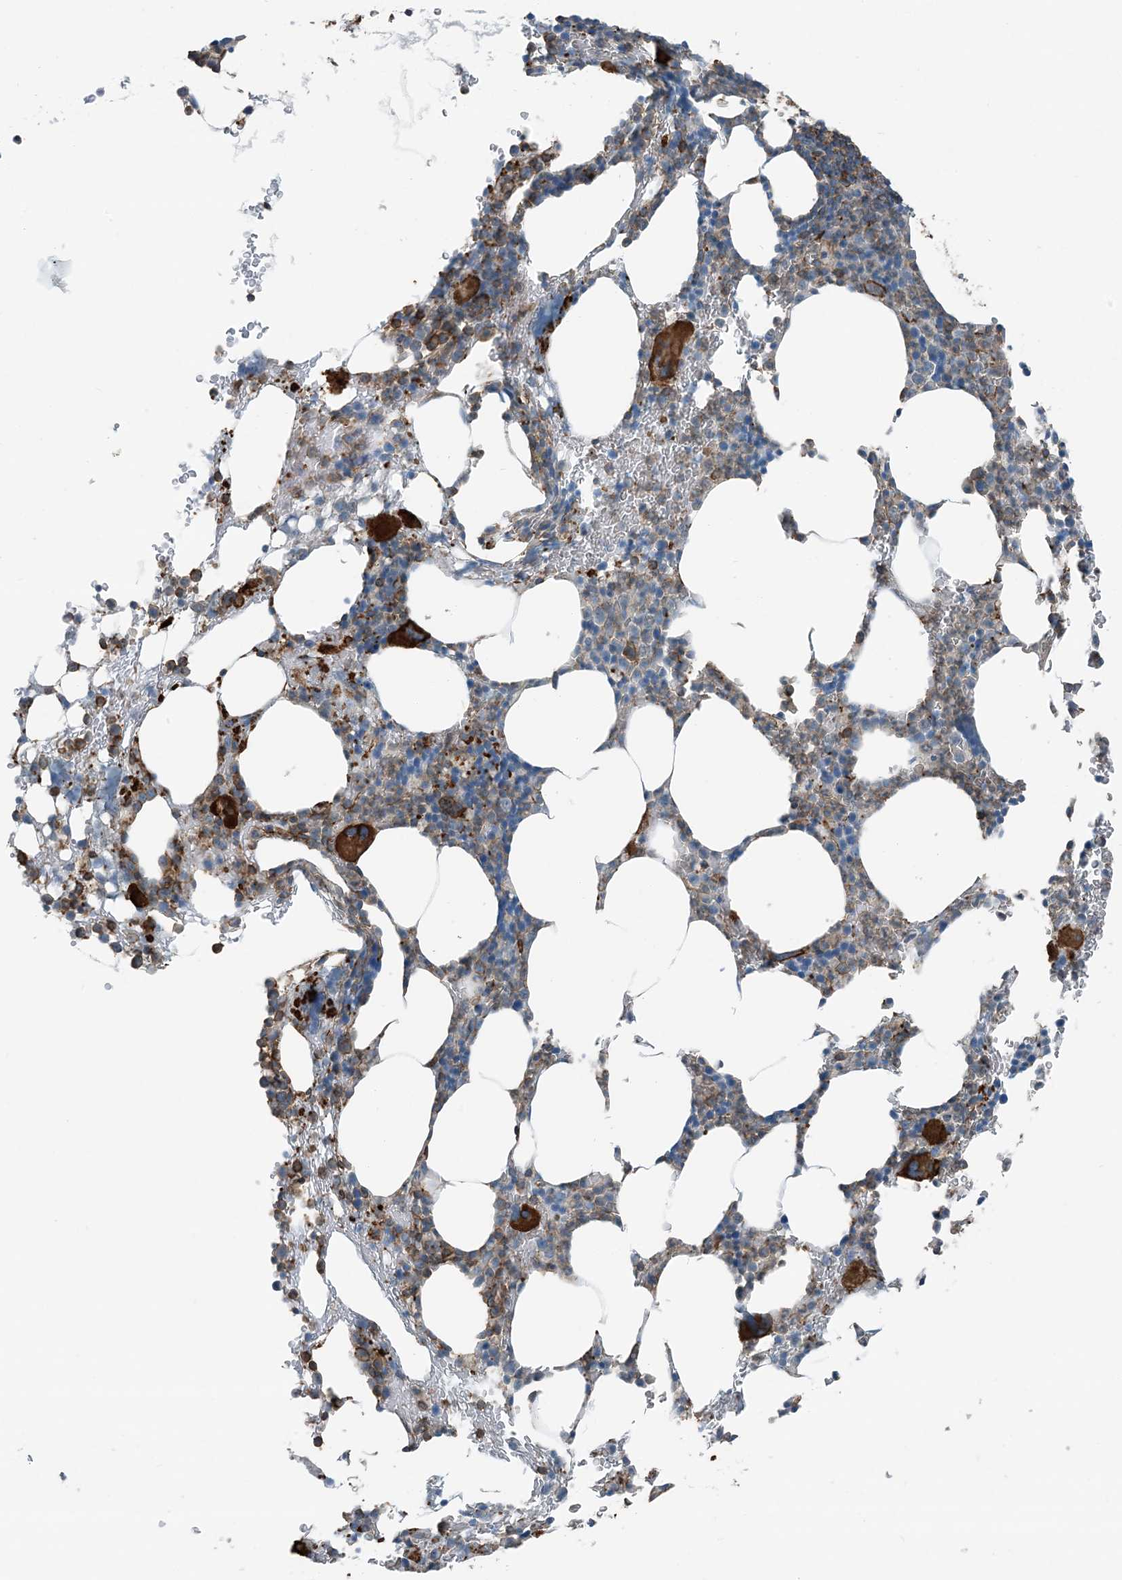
{"staining": {"intensity": "strong", "quantity": "<25%", "location": "cytoplasmic/membranous"}, "tissue": "bone marrow", "cell_type": "Hematopoietic cells", "image_type": "normal", "snomed": [{"axis": "morphology", "description": "Normal tissue, NOS"}, {"axis": "topography", "description": "Bone marrow"}], "caption": "DAB immunohistochemical staining of benign human bone marrow exhibits strong cytoplasmic/membranous protein expression in about <25% of hematopoietic cells.", "gene": "APOBEC3C", "patient": {"sex": "male"}}